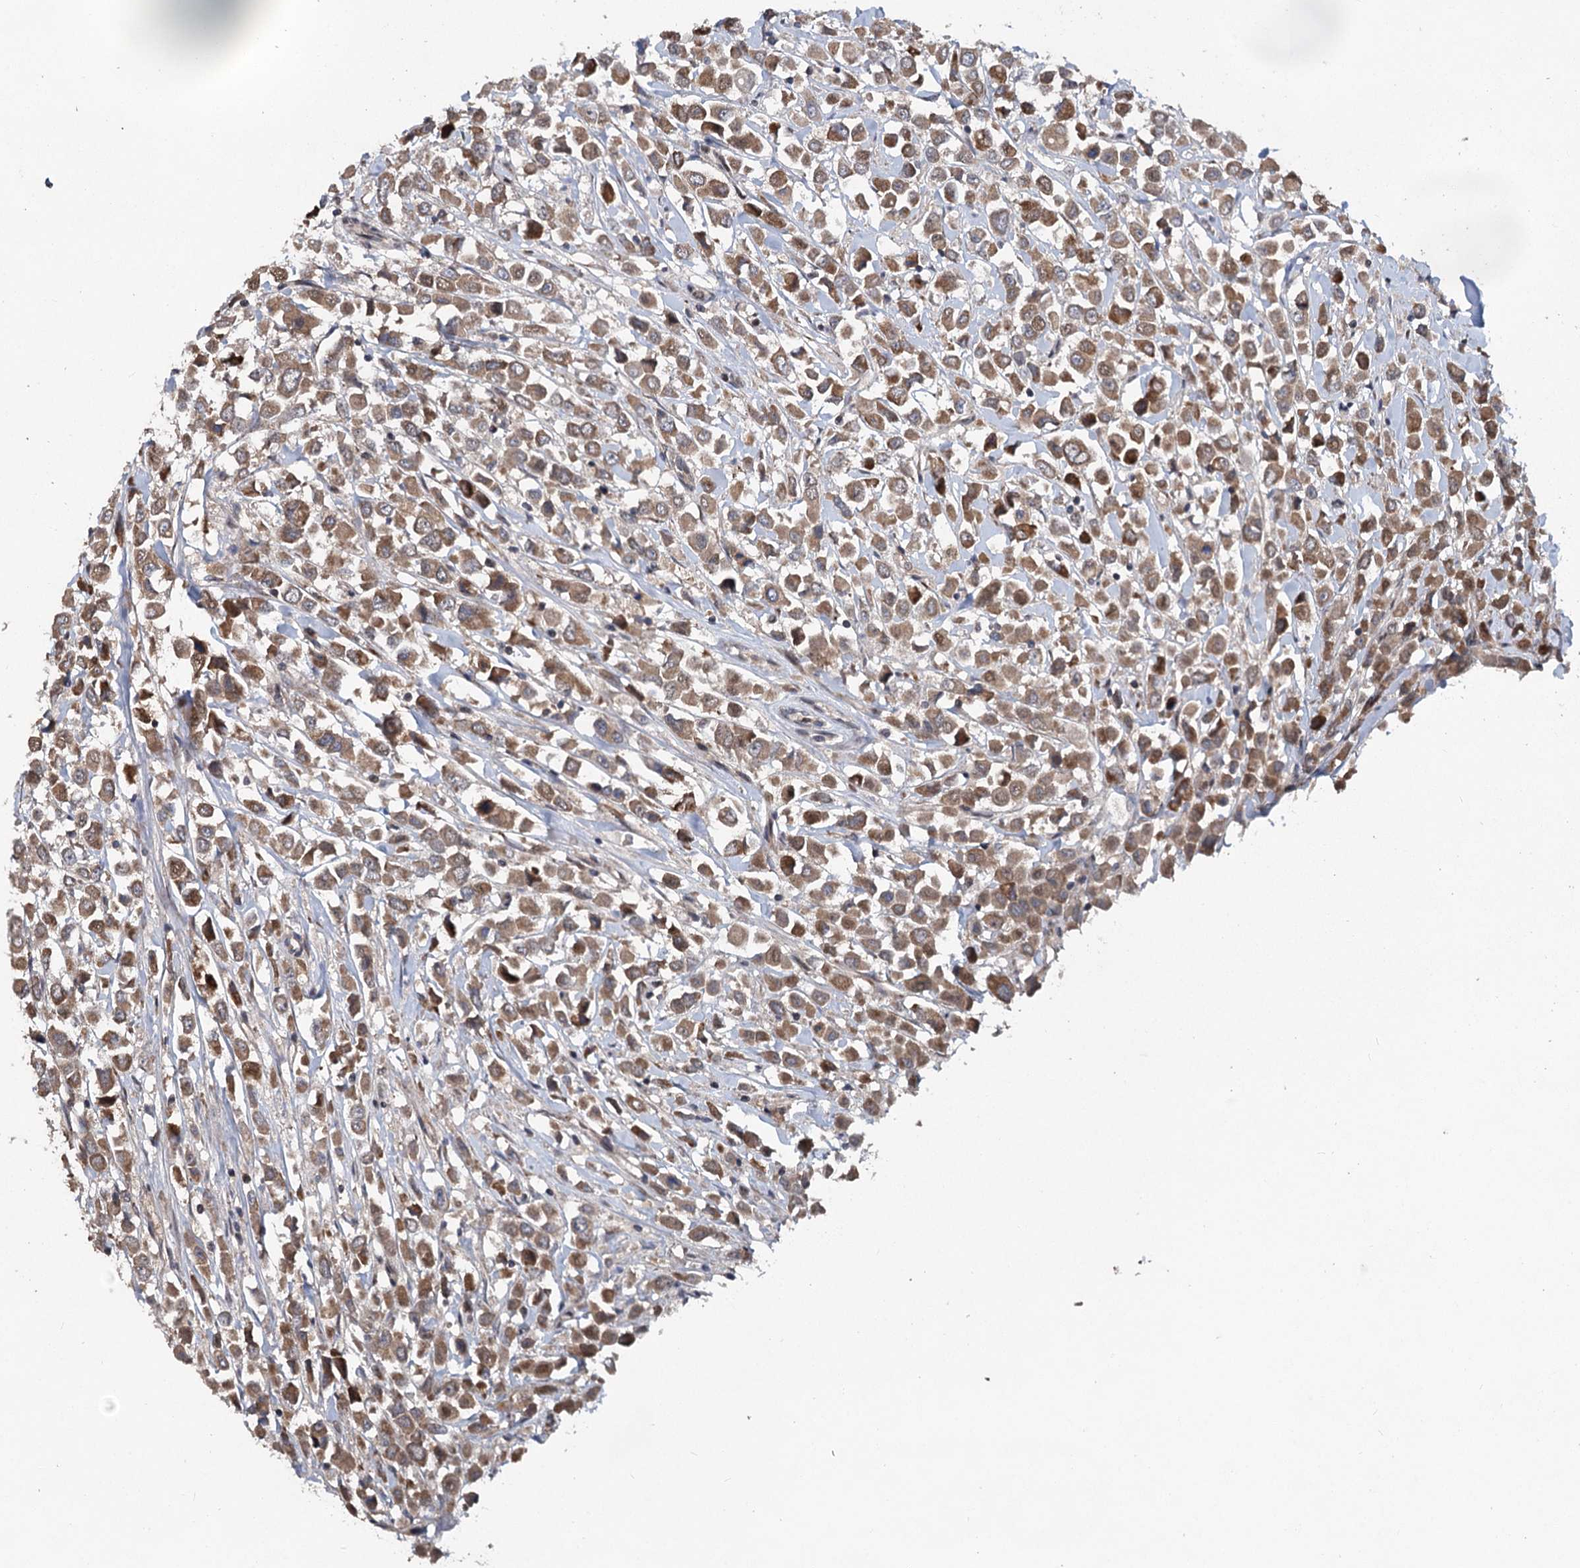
{"staining": {"intensity": "moderate", "quantity": ">75%", "location": "cytoplasmic/membranous,nuclear"}, "tissue": "breast cancer", "cell_type": "Tumor cells", "image_type": "cancer", "snomed": [{"axis": "morphology", "description": "Duct carcinoma"}, {"axis": "topography", "description": "Breast"}], "caption": "Breast cancer (intraductal carcinoma) tissue demonstrates moderate cytoplasmic/membranous and nuclear positivity in about >75% of tumor cells, visualized by immunohistochemistry.", "gene": "MYG1", "patient": {"sex": "female", "age": 61}}